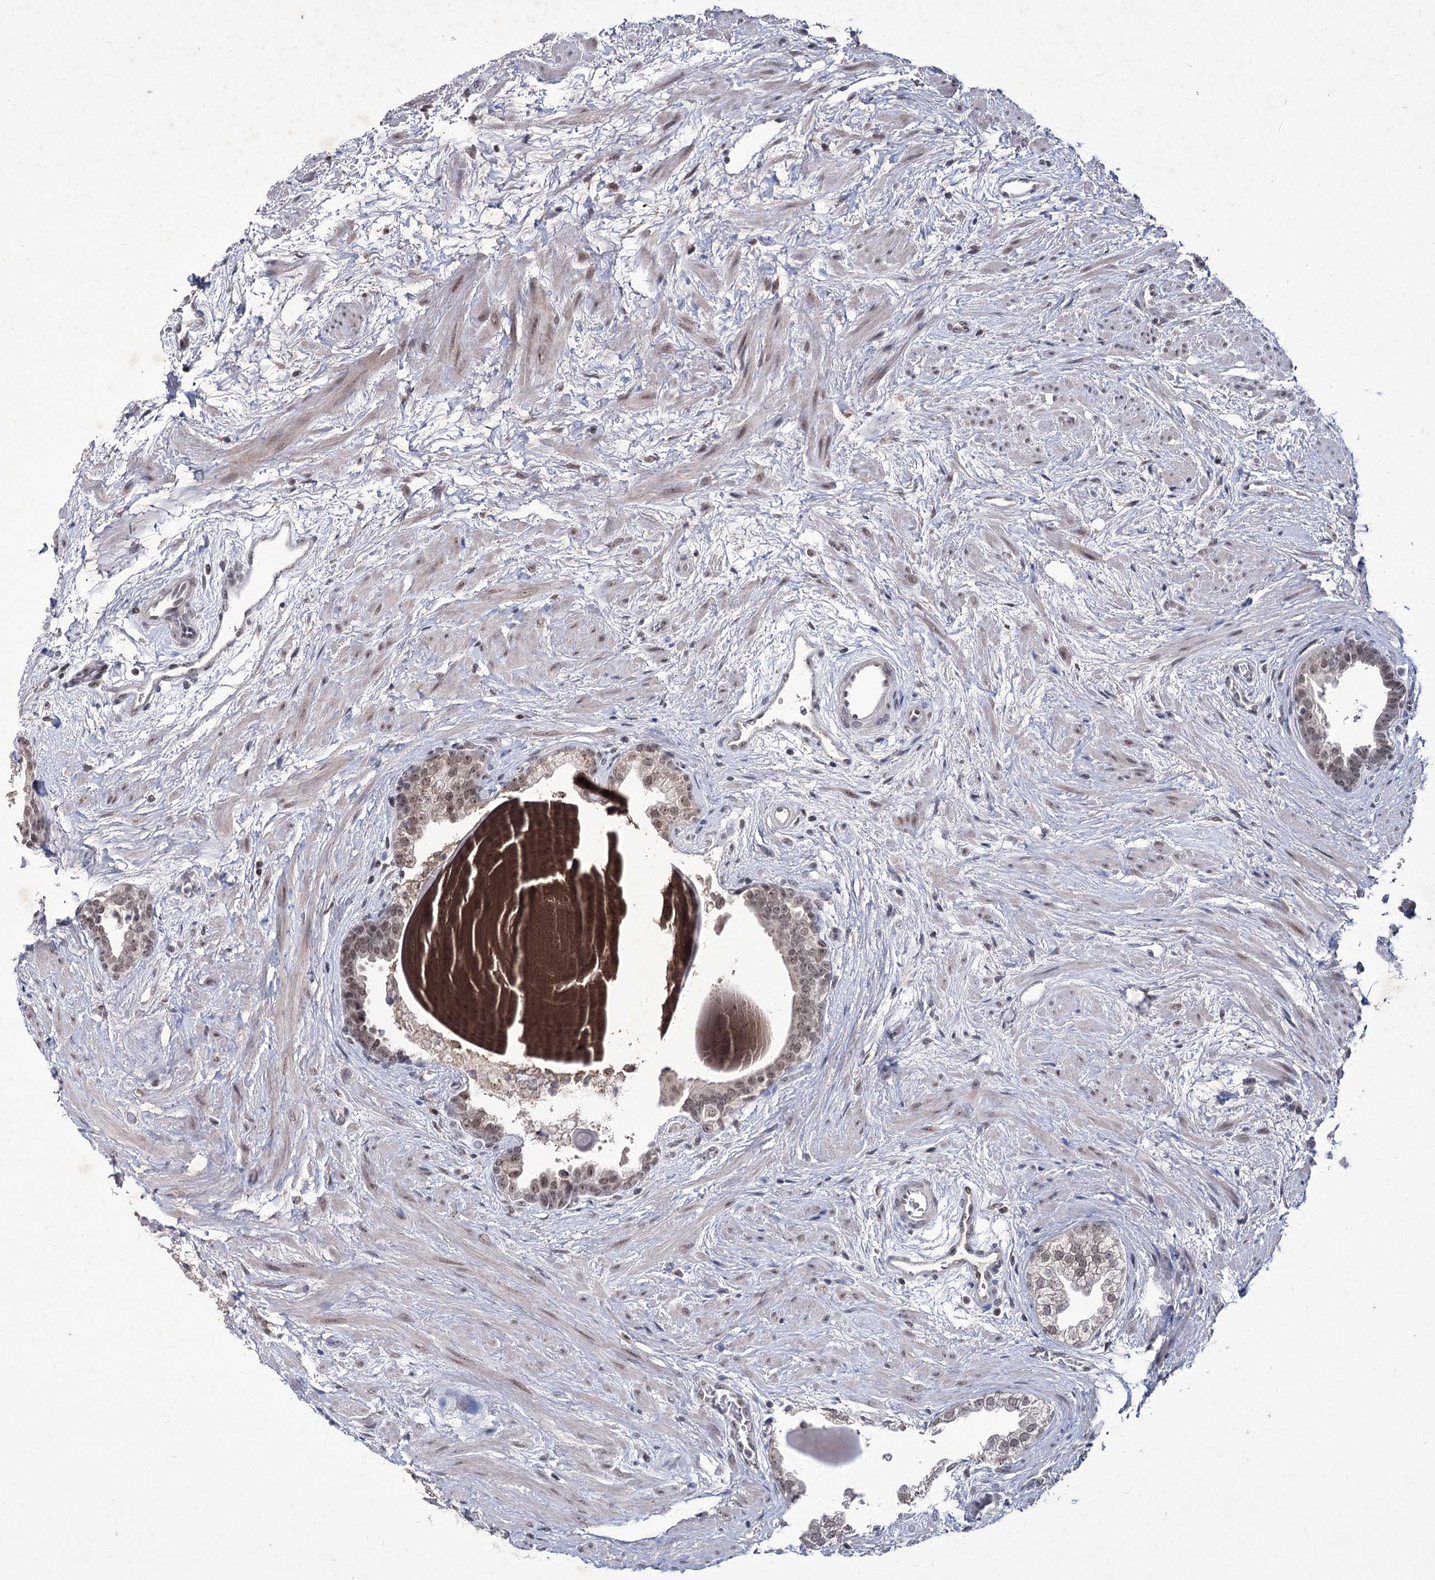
{"staining": {"intensity": "weak", "quantity": "25%-75%", "location": "nuclear"}, "tissue": "prostate", "cell_type": "Glandular cells", "image_type": "normal", "snomed": [{"axis": "morphology", "description": "Normal tissue, NOS"}, {"axis": "topography", "description": "Prostate"}], "caption": "Protein analysis of unremarkable prostate exhibits weak nuclear expression in approximately 25%-75% of glandular cells.", "gene": "VGLL4", "patient": {"sex": "male", "age": 48}}